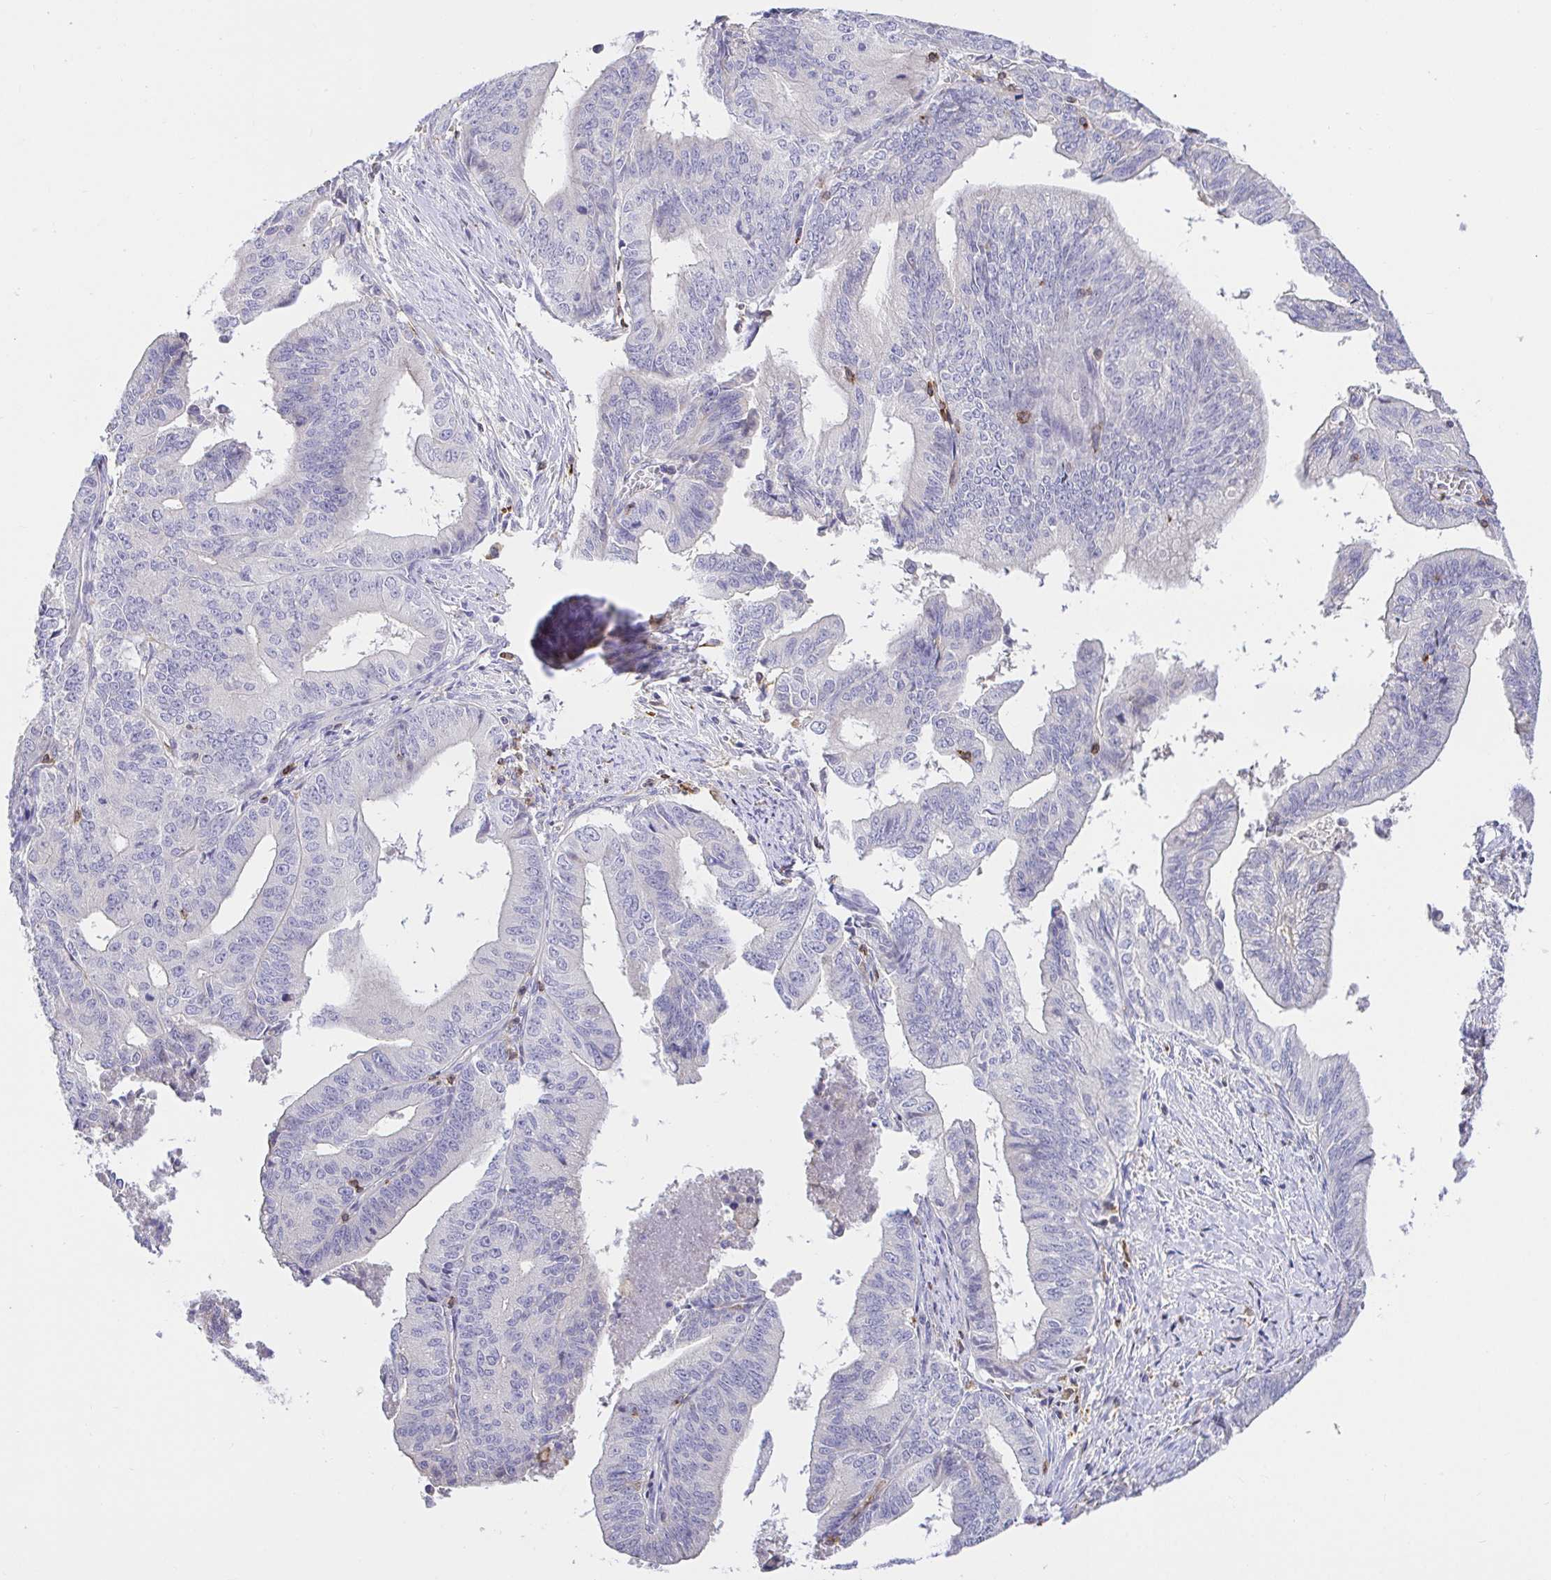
{"staining": {"intensity": "negative", "quantity": "none", "location": "none"}, "tissue": "endometrial cancer", "cell_type": "Tumor cells", "image_type": "cancer", "snomed": [{"axis": "morphology", "description": "Adenocarcinoma, NOS"}, {"axis": "topography", "description": "Endometrium"}], "caption": "There is no significant staining in tumor cells of endometrial cancer (adenocarcinoma).", "gene": "SKAP1", "patient": {"sex": "female", "age": 65}}